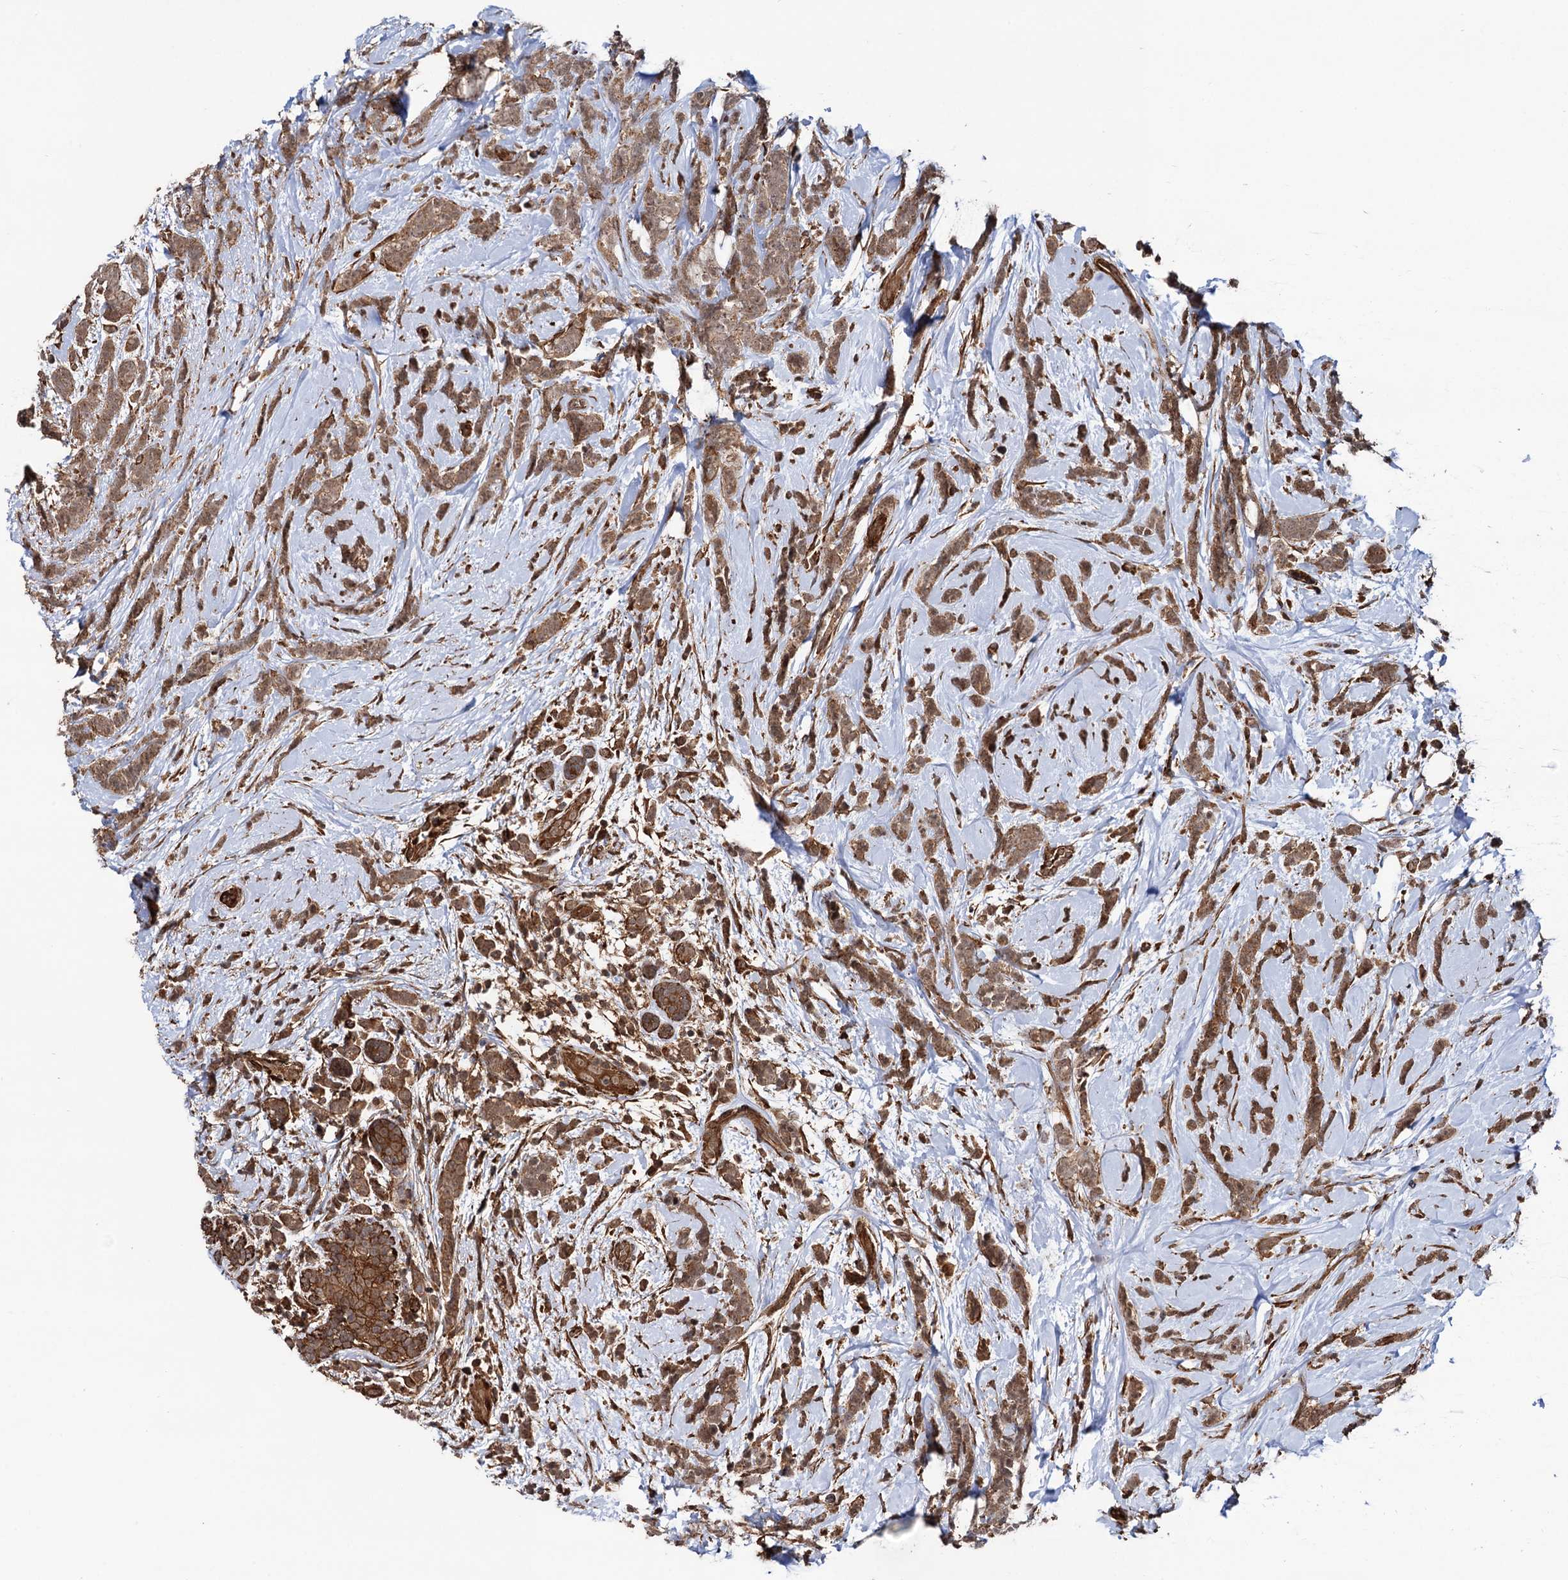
{"staining": {"intensity": "moderate", "quantity": ">75%", "location": "cytoplasmic/membranous"}, "tissue": "breast cancer", "cell_type": "Tumor cells", "image_type": "cancer", "snomed": [{"axis": "morphology", "description": "Lobular carcinoma"}, {"axis": "topography", "description": "Breast"}], "caption": "Tumor cells reveal medium levels of moderate cytoplasmic/membranous positivity in approximately >75% of cells in human lobular carcinoma (breast). (brown staining indicates protein expression, while blue staining denotes nuclei).", "gene": "ATP8B4", "patient": {"sex": "female", "age": 58}}